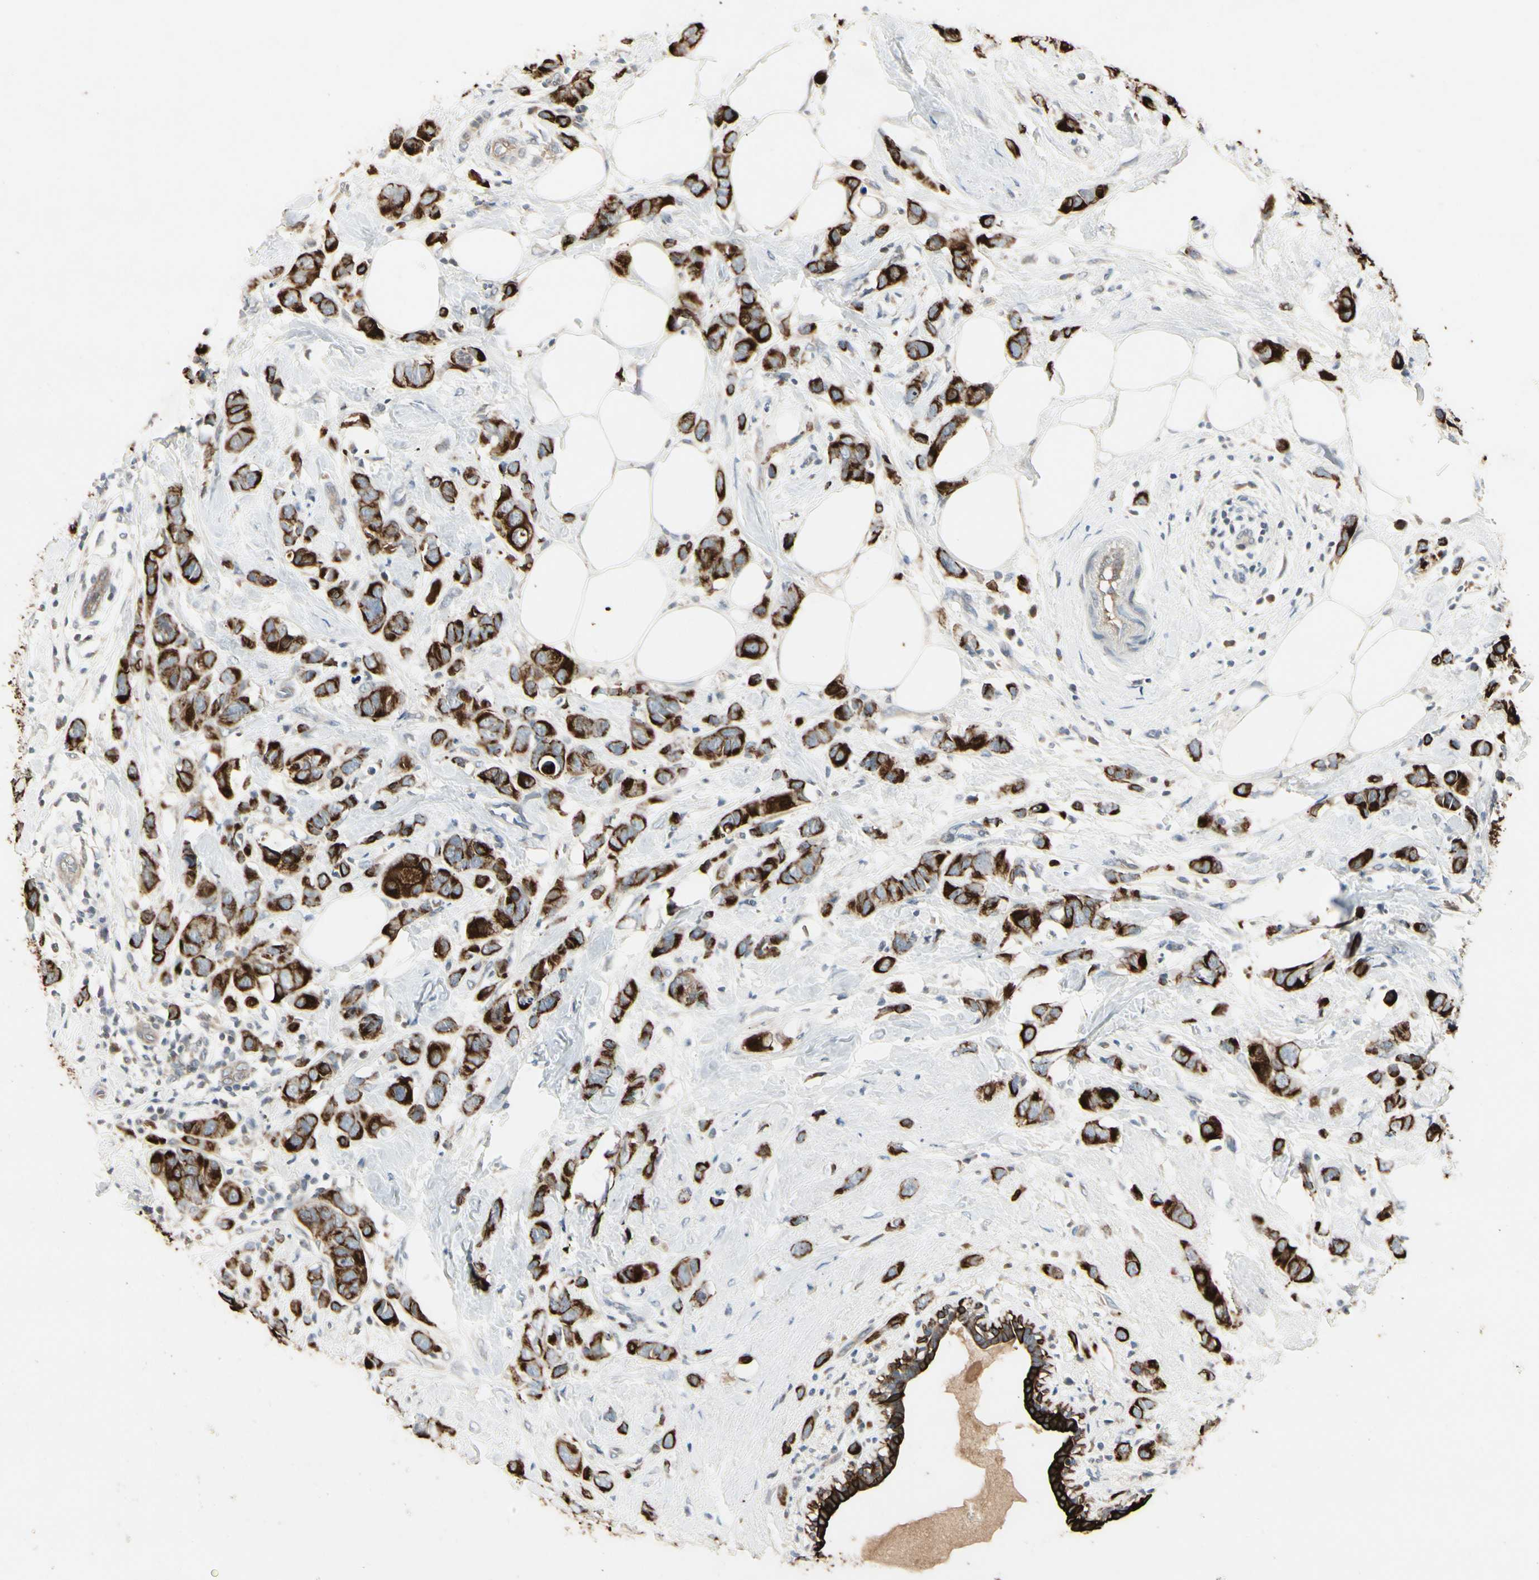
{"staining": {"intensity": "strong", "quantity": ">75%", "location": "cytoplasmic/membranous"}, "tissue": "breast cancer", "cell_type": "Tumor cells", "image_type": "cancer", "snomed": [{"axis": "morphology", "description": "Normal tissue, NOS"}, {"axis": "morphology", "description": "Duct carcinoma"}, {"axis": "topography", "description": "Breast"}], "caption": "Strong cytoplasmic/membranous expression is seen in approximately >75% of tumor cells in breast intraductal carcinoma. (DAB IHC with brightfield microscopy, high magnification).", "gene": "SKIL", "patient": {"sex": "female", "age": 50}}